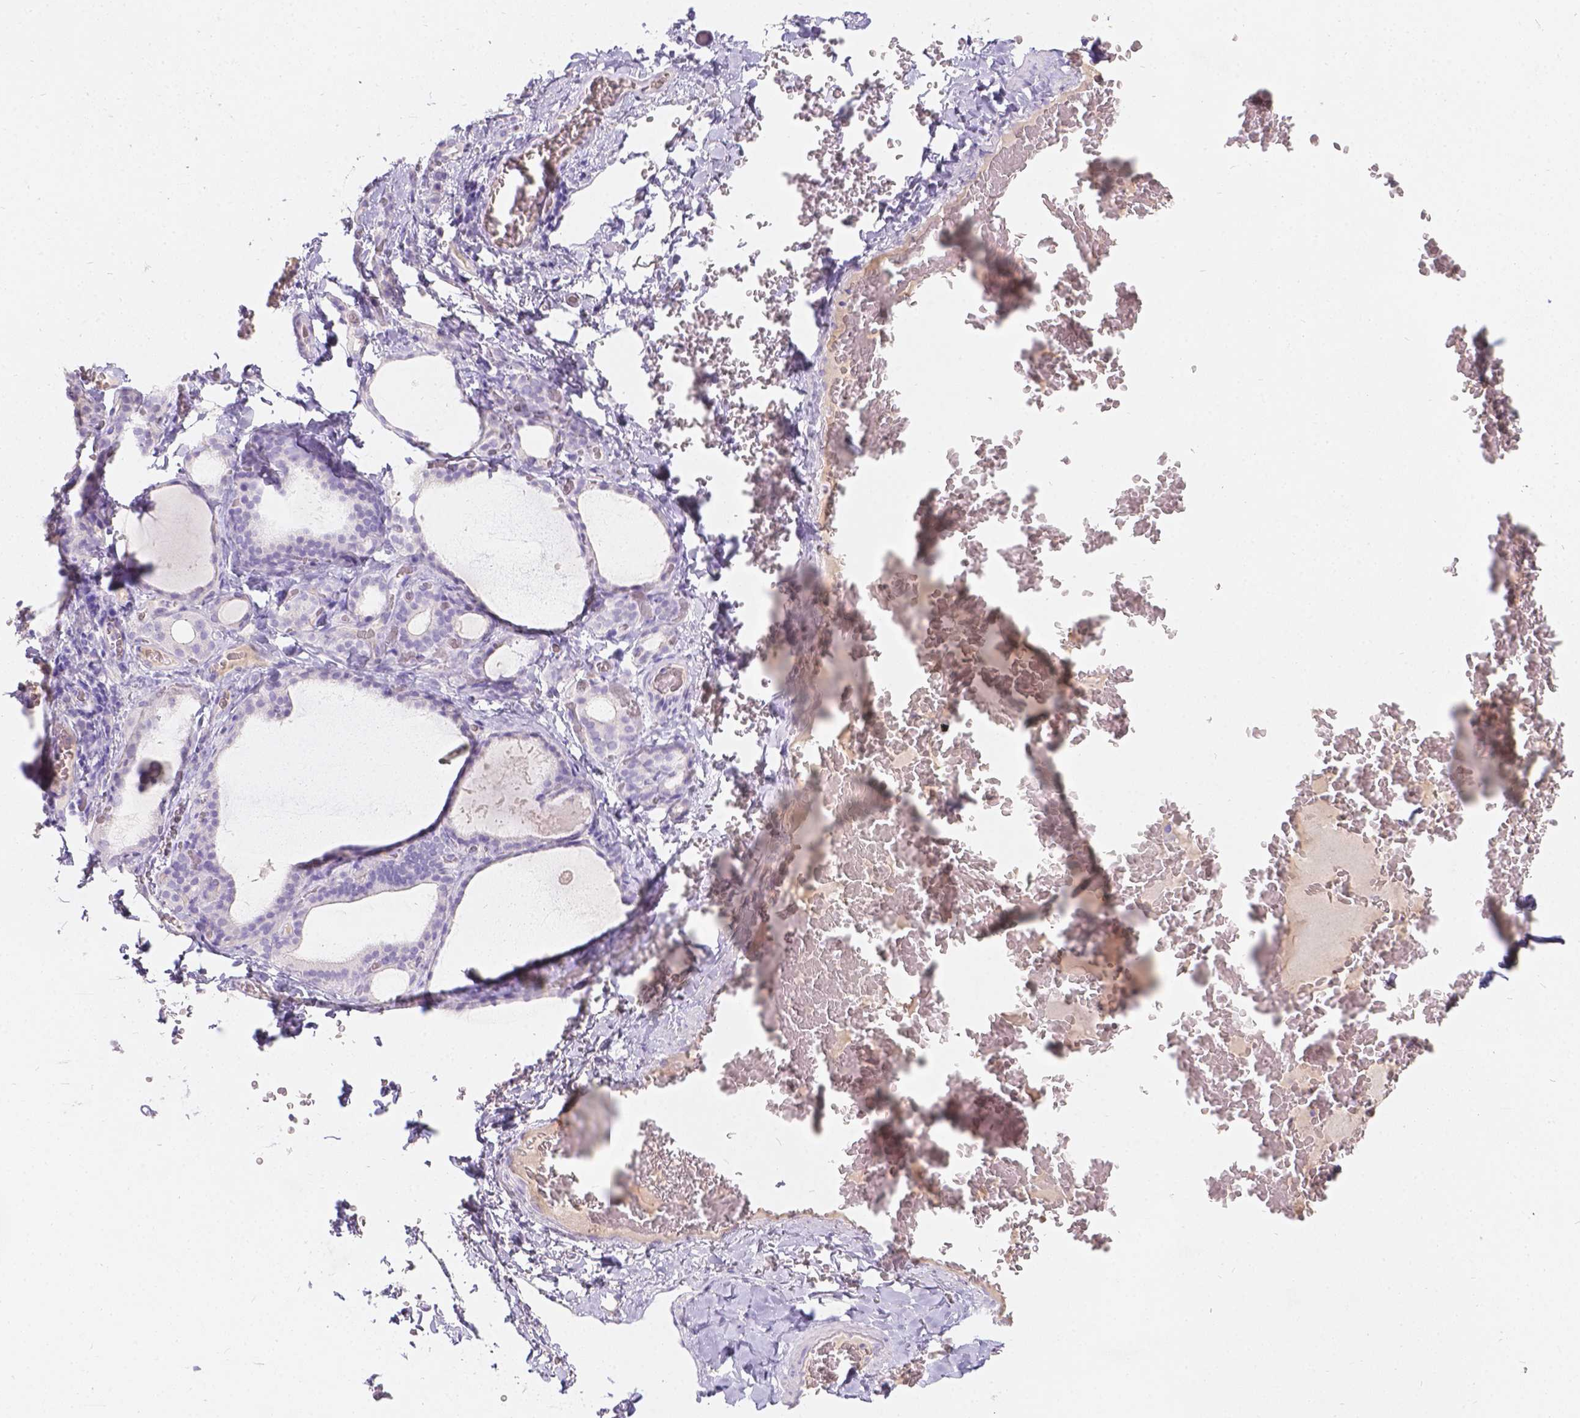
{"staining": {"intensity": "negative", "quantity": "none", "location": "none"}, "tissue": "thyroid gland", "cell_type": "Glandular cells", "image_type": "normal", "snomed": [{"axis": "morphology", "description": "Normal tissue, NOS"}, {"axis": "morphology", "description": "Hyperplasia, NOS"}, {"axis": "topography", "description": "Thyroid gland"}], "caption": "The histopathology image demonstrates no significant staining in glandular cells of thyroid gland.", "gene": "GAL3ST2", "patient": {"sex": "female", "age": 27}}